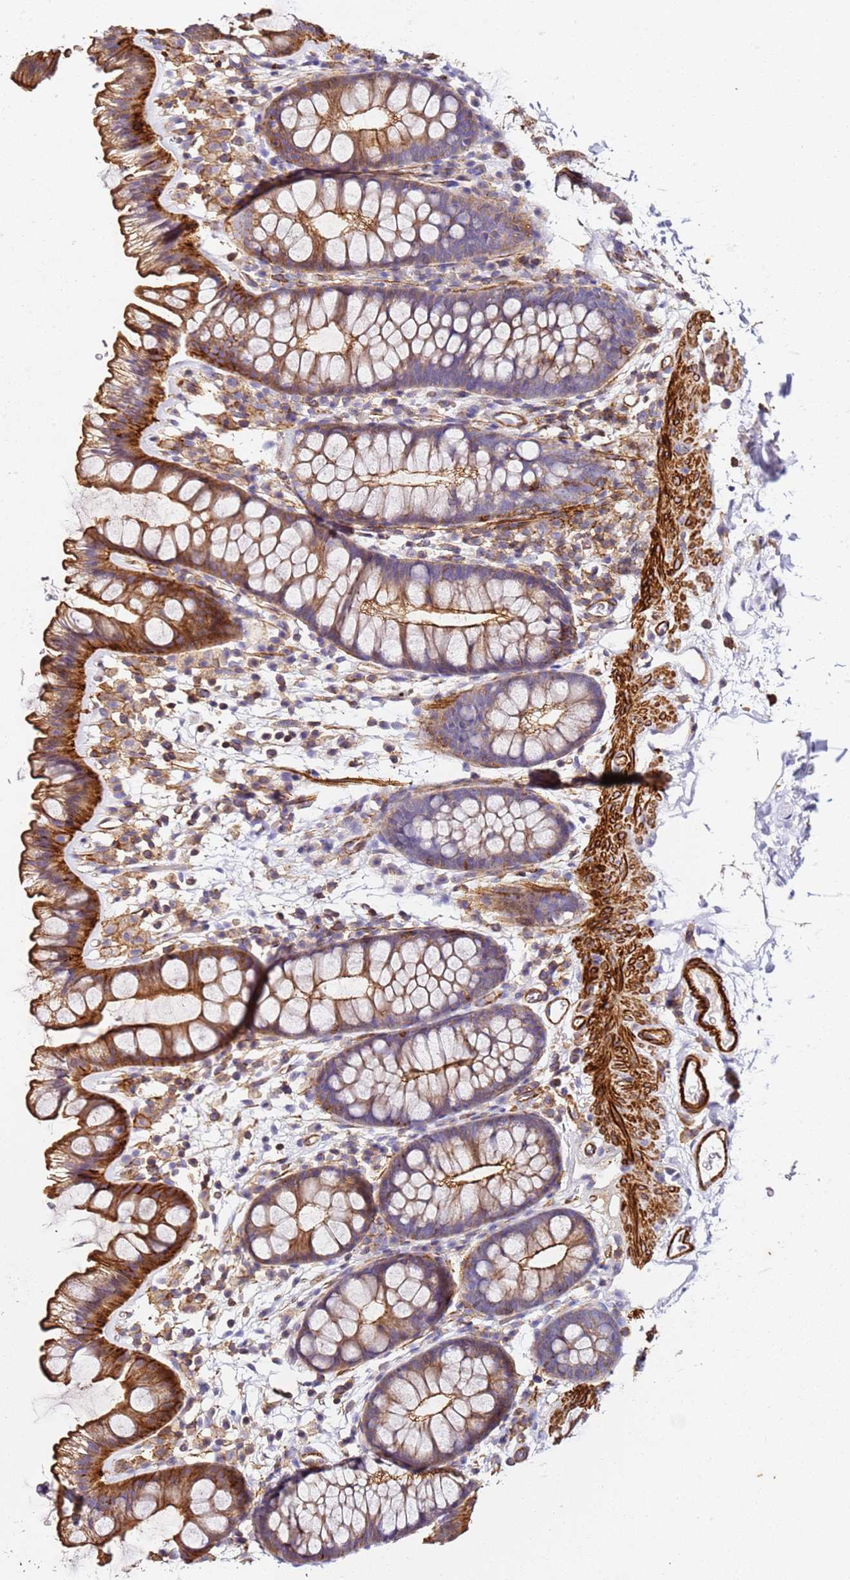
{"staining": {"intensity": "strong", "quantity": ">75%", "location": "cytoplasmic/membranous"}, "tissue": "colon", "cell_type": "Endothelial cells", "image_type": "normal", "snomed": [{"axis": "morphology", "description": "Normal tissue, NOS"}, {"axis": "topography", "description": "Colon"}], "caption": "Immunohistochemical staining of unremarkable human colon displays >75% levels of strong cytoplasmic/membranous protein positivity in about >75% of endothelial cells.", "gene": "ZNF671", "patient": {"sex": "female", "age": 62}}